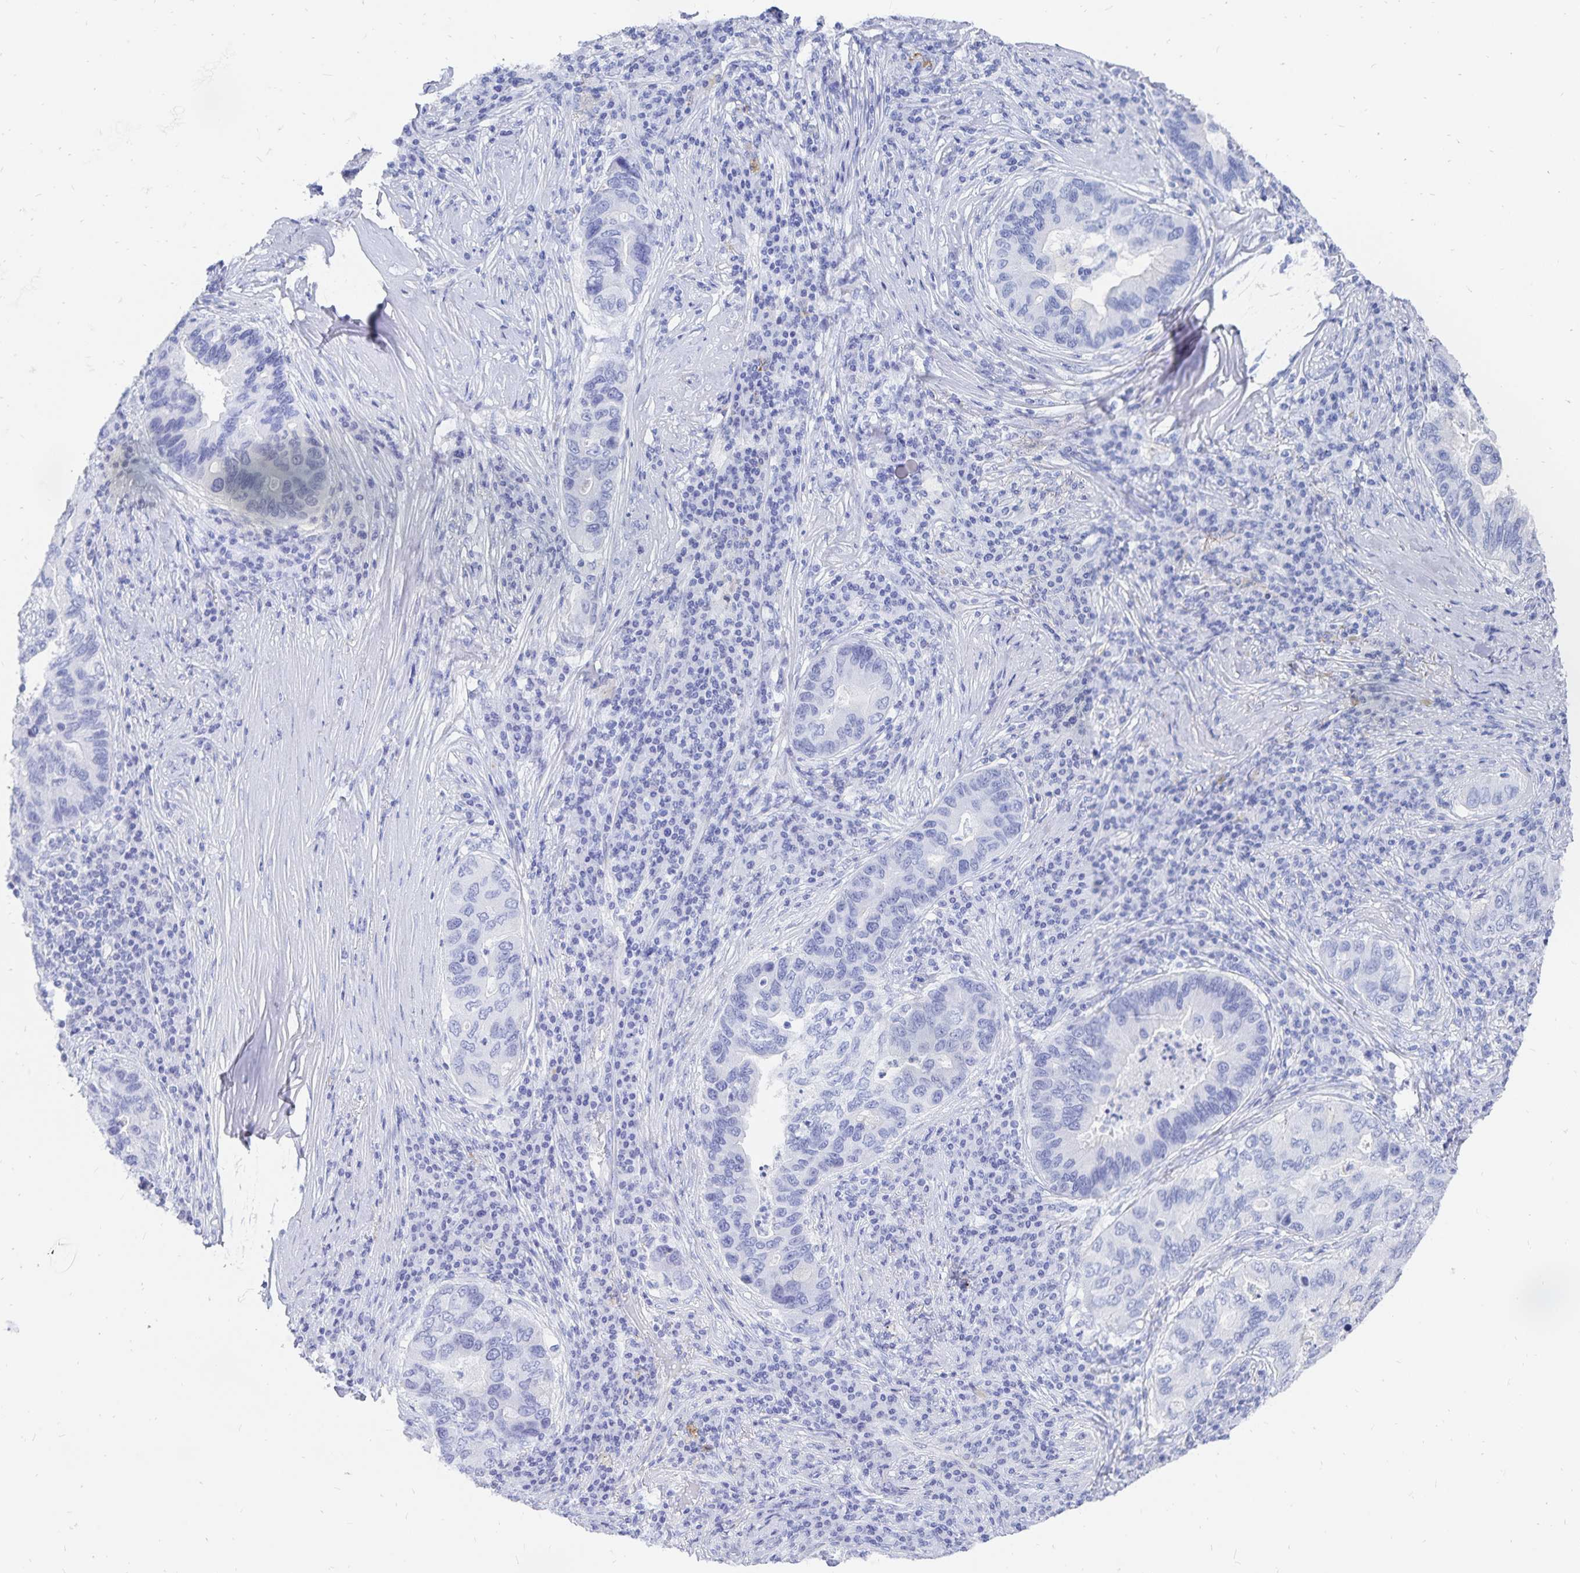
{"staining": {"intensity": "negative", "quantity": "none", "location": "none"}, "tissue": "lung cancer", "cell_type": "Tumor cells", "image_type": "cancer", "snomed": [{"axis": "morphology", "description": "Adenocarcinoma, NOS"}, {"axis": "morphology", "description": "Adenocarcinoma, metastatic, NOS"}, {"axis": "topography", "description": "Lymph node"}, {"axis": "topography", "description": "Lung"}], "caption": "Immunohistochemistry (IHC) photomicrograph of human lung cancer (metastatic adenocarcinoma) stained for a protein (brown), which reveals no staining in tumor cells.", "gene": "INSL5", "patient": {"sex": "female", "age": 54}}